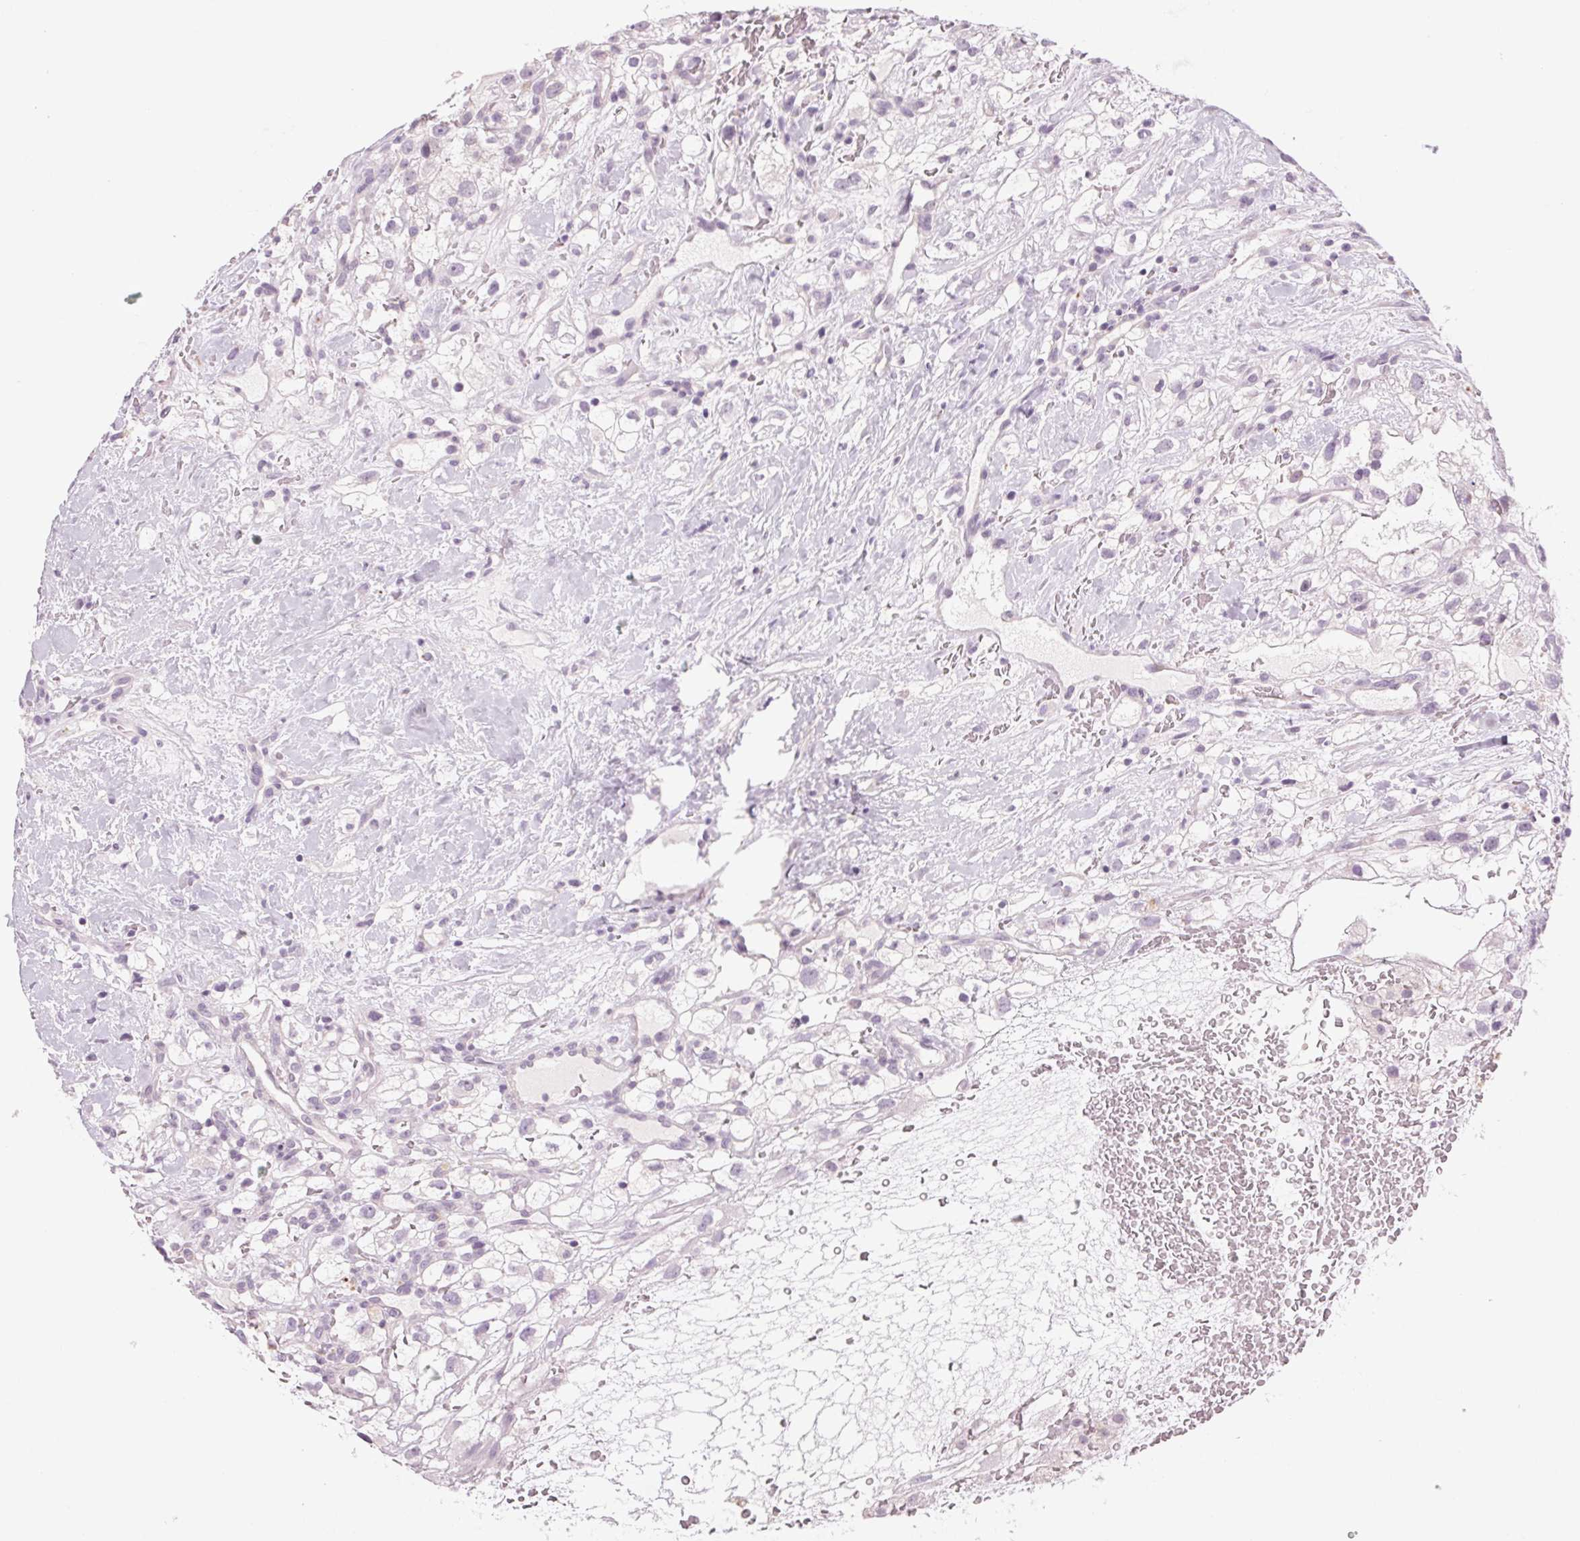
{"staining": {"intensity": "negative", "quantity": "none", "location": "none"}, "tissue": "renal cancer", "cell_type": "Tumor cells", "image_type": "cancer", "snomed": [{"axis": "morphology", "description": "Adenocarcinoma, NOS"}, {"axis": "topography", "description": "Kidney"}], "caption": "Photomicrograph shows no significant protein expression in tumor cells of renal cancer (adenocarcinoma). The staining is performed using DAB brown chromogen with nuclei counter-stained in using hematoxylin.", "gene": "MPO", "patient": {"sex": "male", "age": 59}}